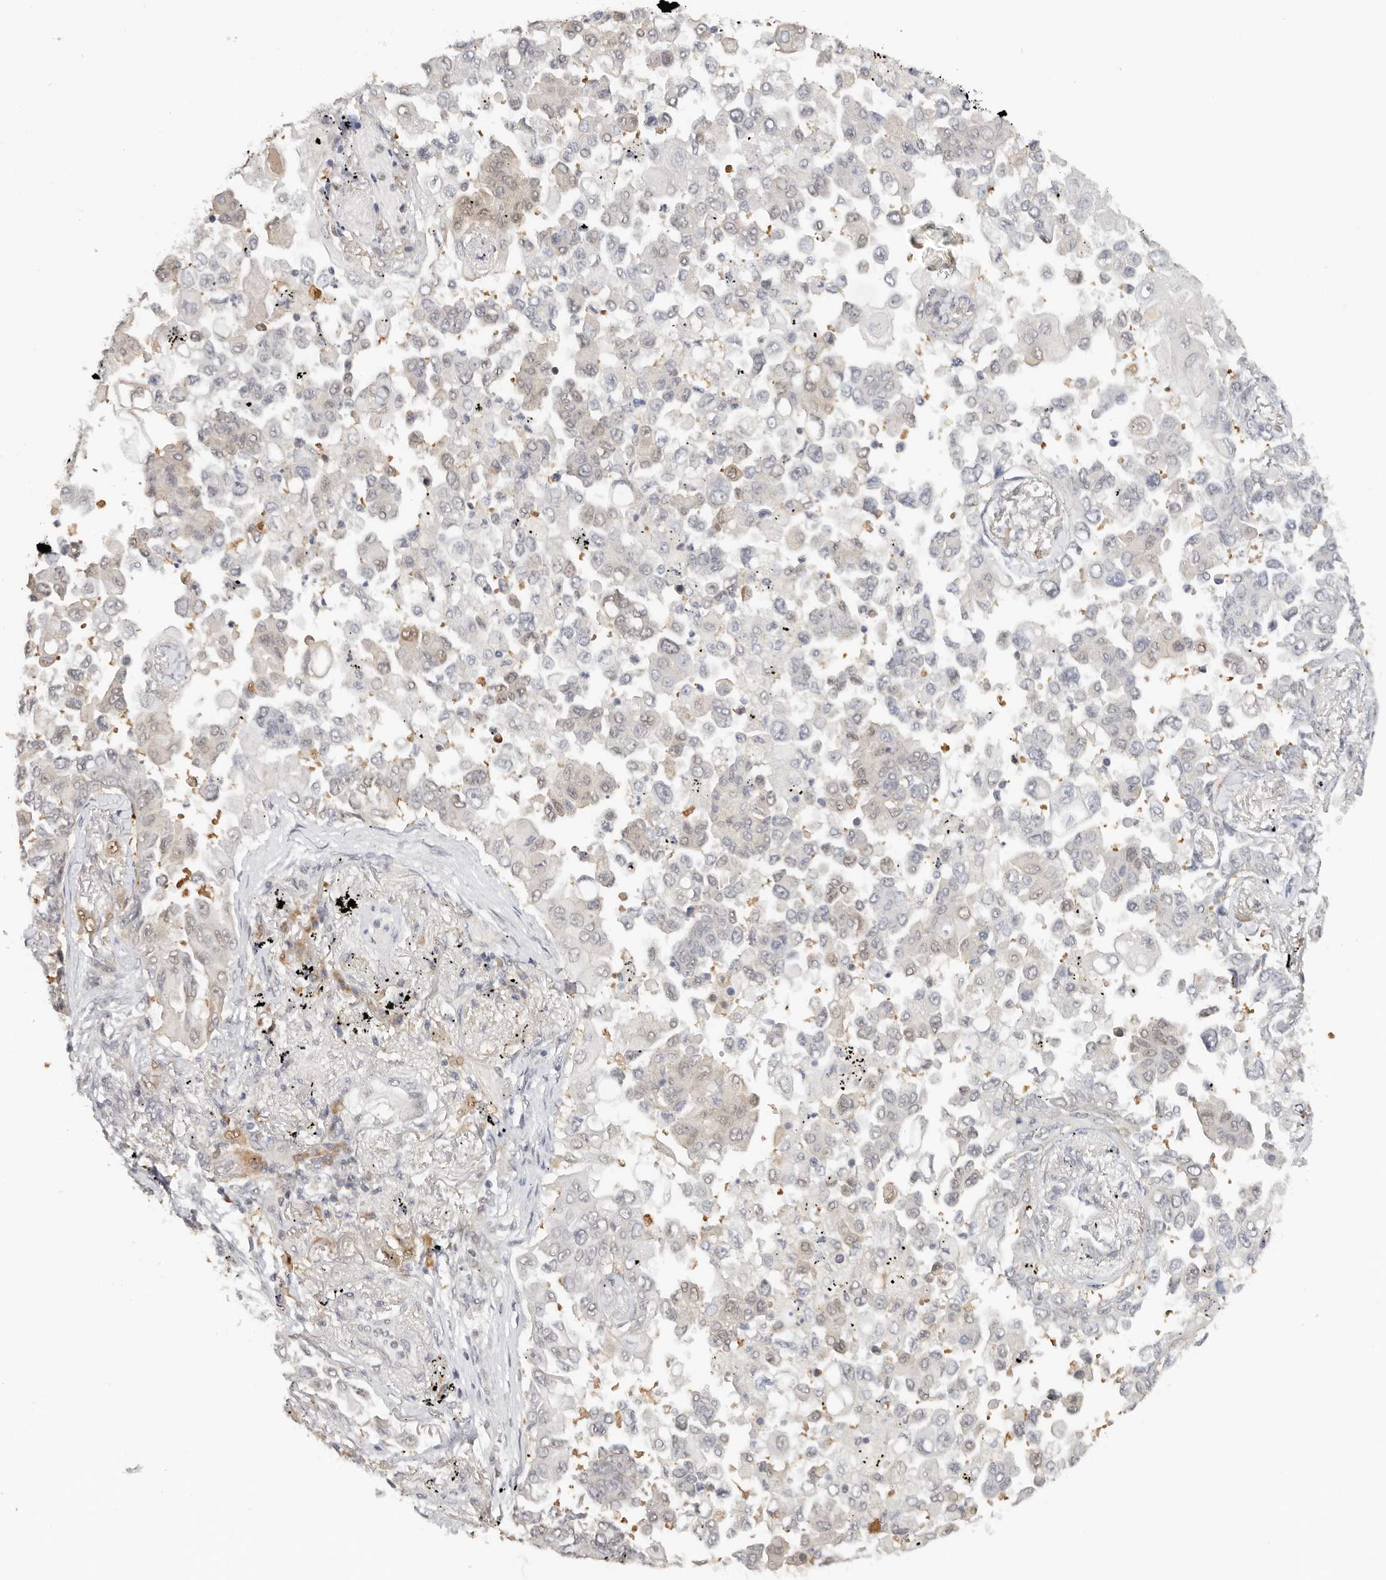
{"staining": {"intensity": "weak", "quantity": "<25%", "location": "cytoplasmic/membranous,nuclear"}, "tissue": "lung cancer", "cell_type": "Tumor cells", "image_type": "cancer", "snomed": [{"axis": "morphology", "description": "Adenocarcinoma, NOS"}, {"axis": "topography", "description": "Lung"}], "caption": "This is a photomicrograph of immunohistochemistry staining of adenocarcinoma (lung), which shows no expression in tumor cells.", "gene": "LARP7", "patient": {"sex": "female", "age": 67}}